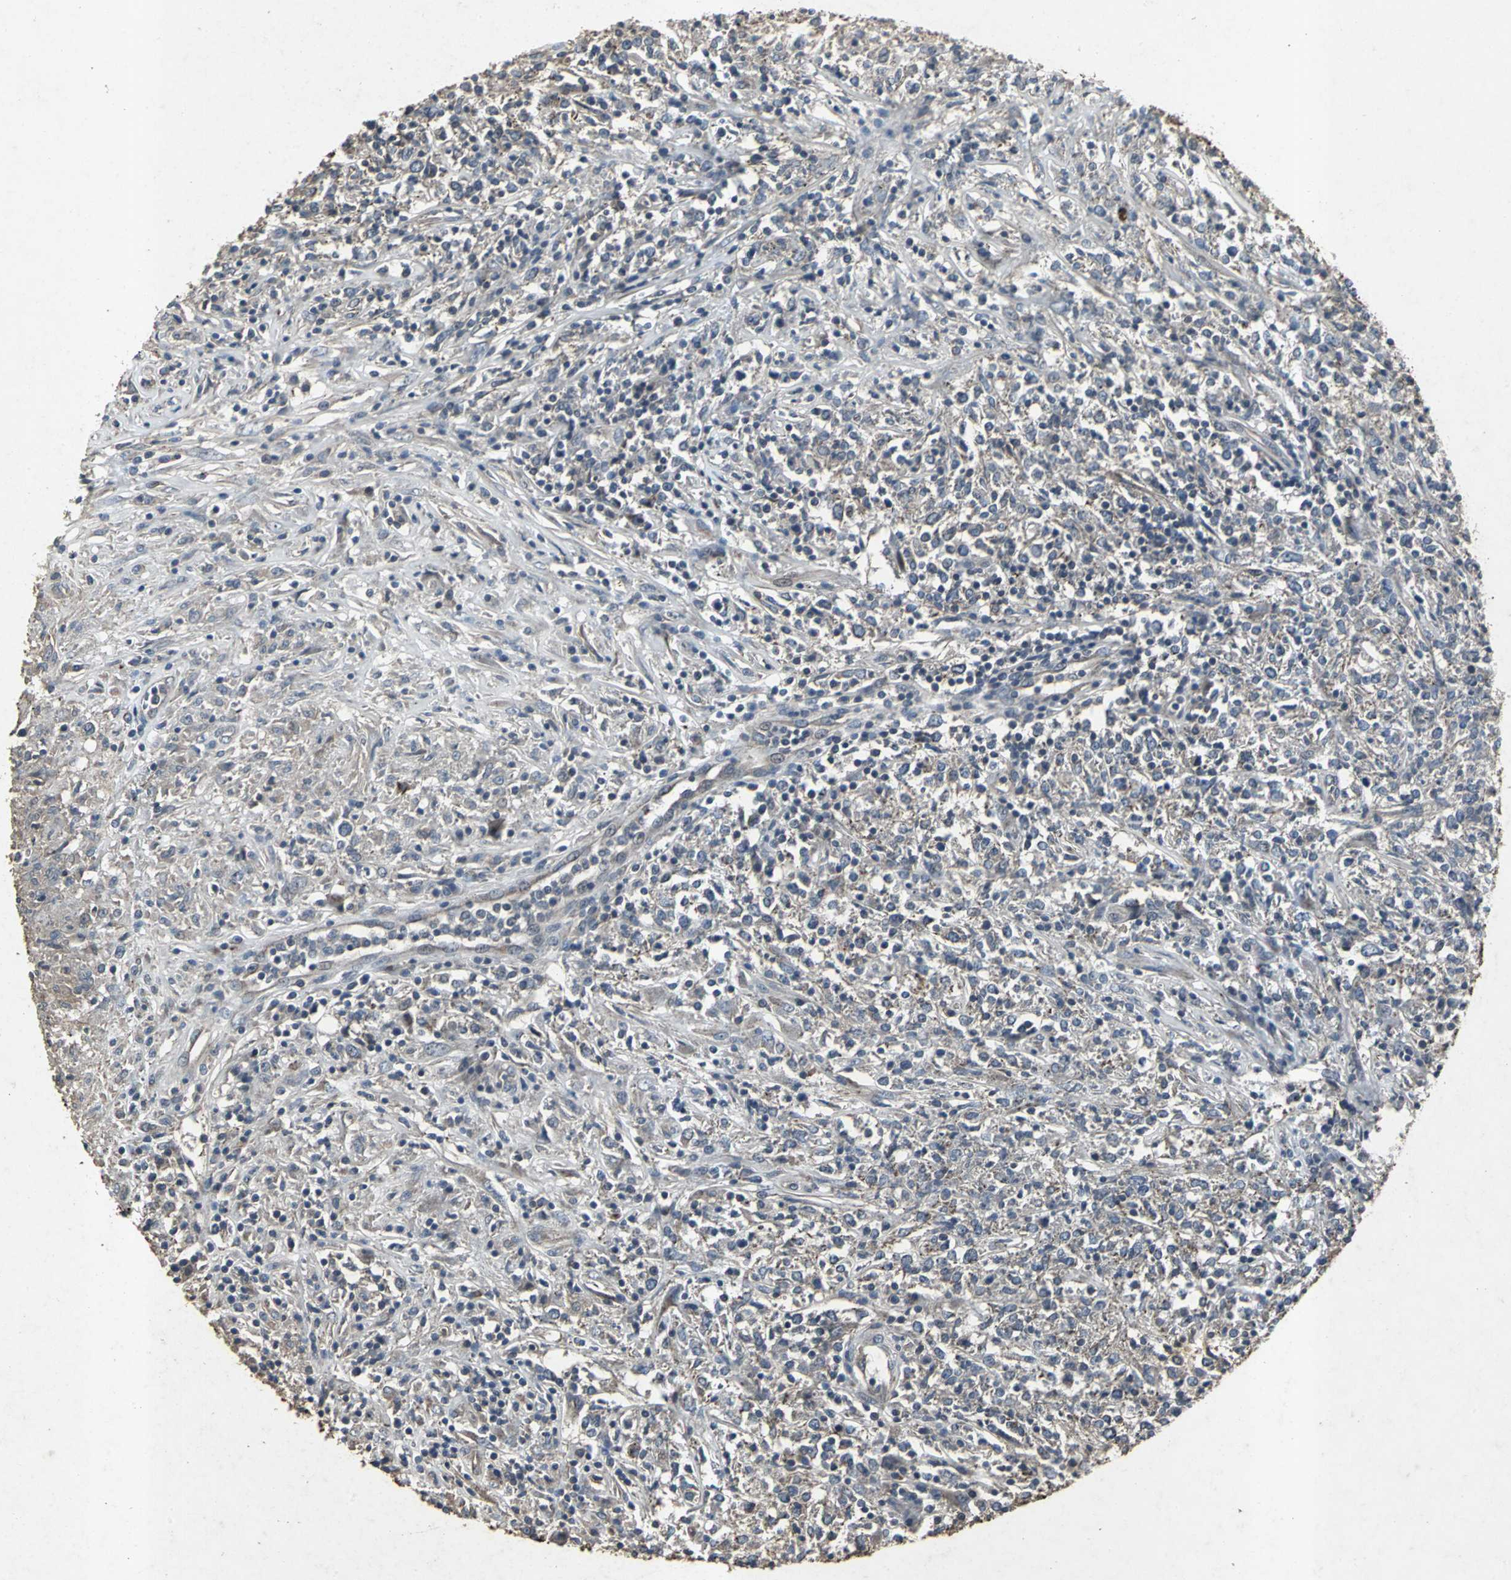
{"staining": {"intensity": "negative", "quantity": "none", "location": "none"}, "tissue": "lymphoma", "cell_type": "Tumor cells", "image_type": "cancer", "snomed": [{"axis": "morphology", "description": "Malignant lymphoma, non-Hodgkin's type, High grade"}, {"axis": "topography", "description": "Lymph node"}], "caption": "Tumor cells are negative for brown protein staining in high-grade malignant lymphoma, non-Hodgkin's type. (DAB (3,3'-diaminobenzidine) immunohistochemistry (IHC) visualized using brightfield microscopy, high magnification).", "gene": "CCR9", "patient": {"sex": "female", "age": 84}}